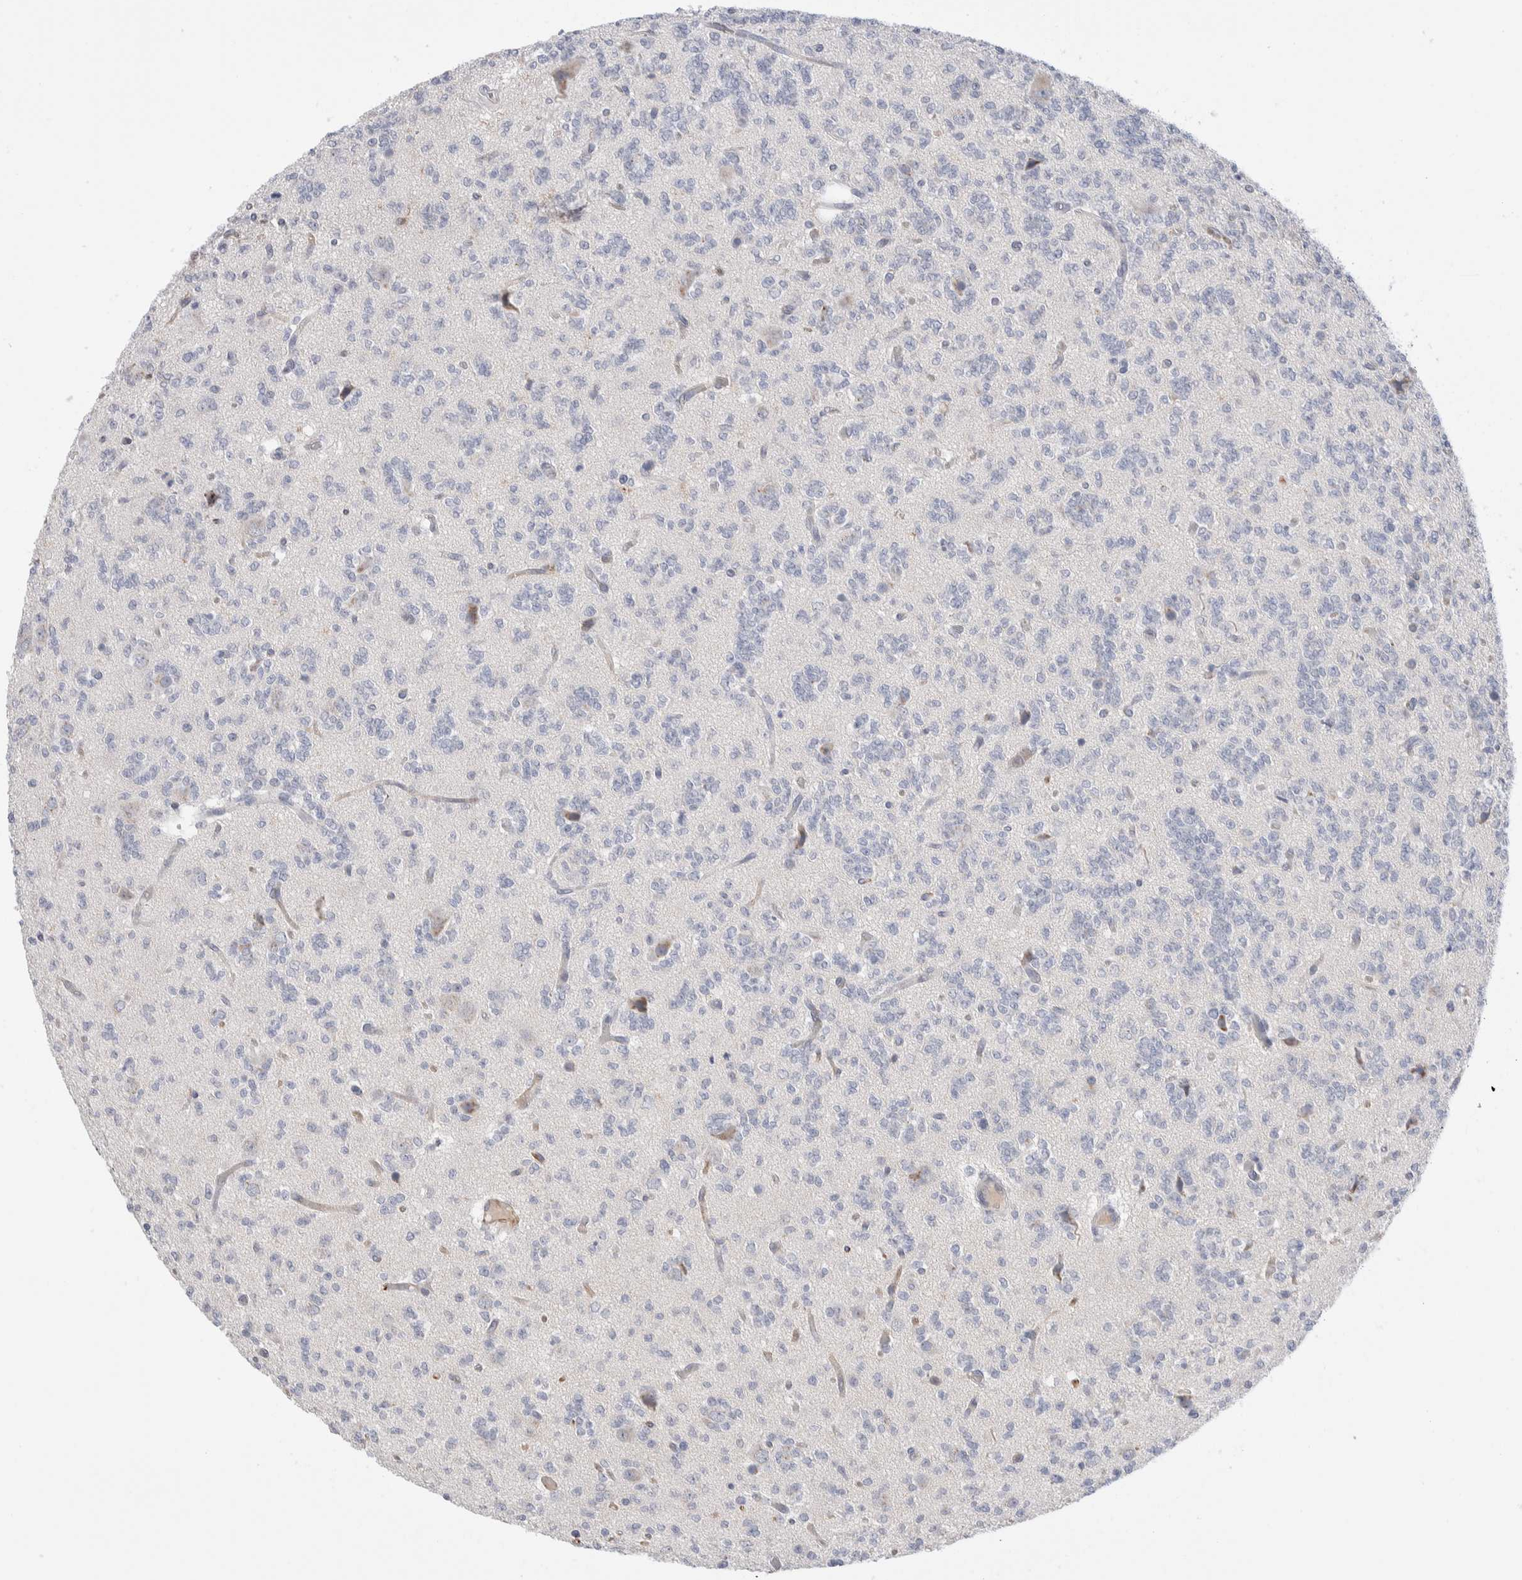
{"staining": {"intensity": "negative", "quantity": "none", "location": "none"}, "tissue": "glioma", "cell_type": "Tumor cells", "image_type": "cancer", "snomed": [{"axis": "morphology", "description": "Glioma, malignant, Low grade"}, {"axis": "topography", "description": "Brain"}], "caption": "Low-grade glioma (malignant) was stained to show a protein in brown. There is no significant staining in tumor cells.", "gene": "C1orf112", "patient": {"sex": "male", "age": 38}}